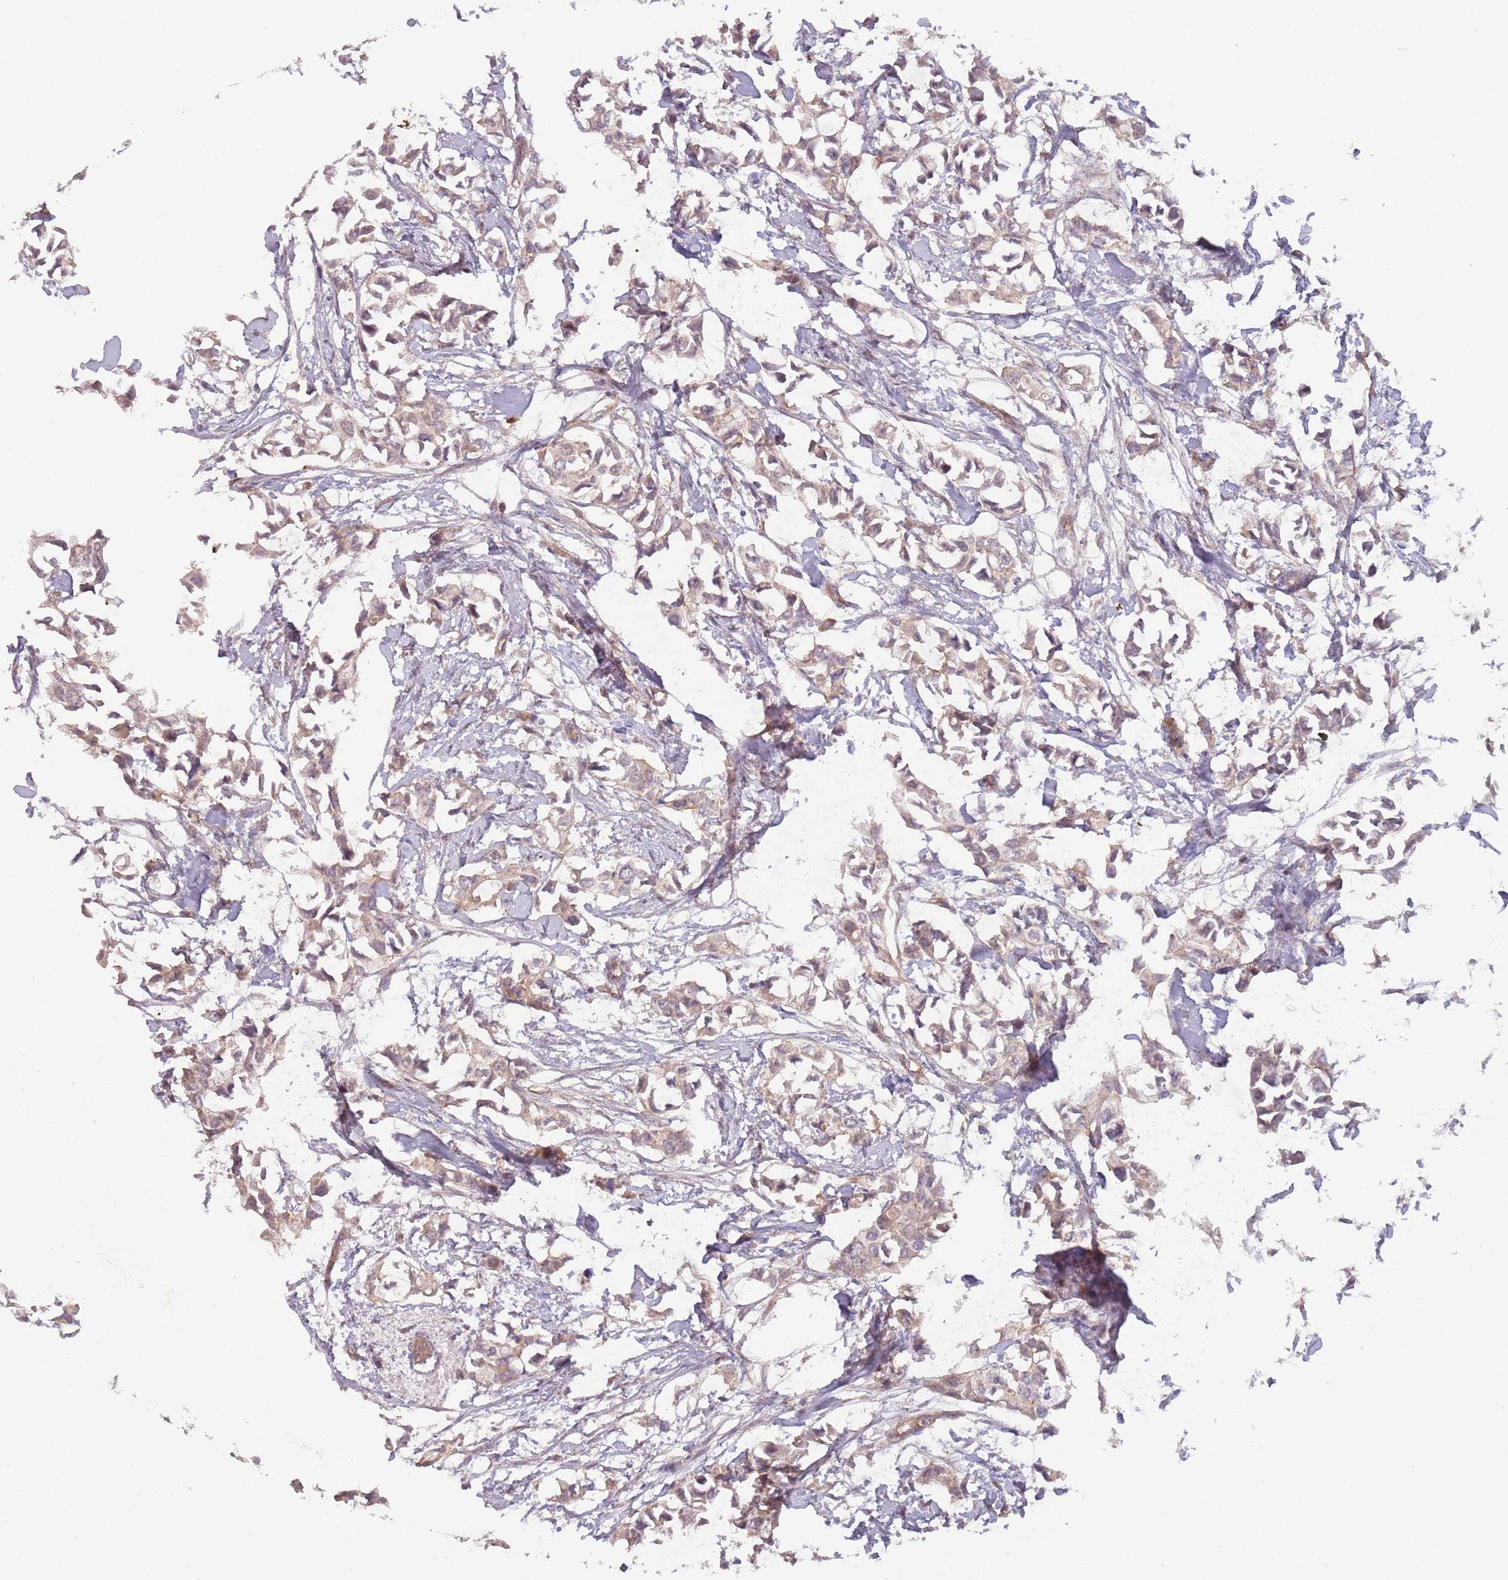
{"staining": {"intensity": "weak", "quantity": ">75%", "location": "cytoplasmic/membranous"}, "tissue": "breast cancer", "cell_type": "Tumor cells", "image_type": "cancer", "snomed": [{"axis": "morphology", "description": "Duct carcinoma"}, {"axis": "topography", "description": "Breast"}], "caption": "Immunohistochemical staining of breast invasive ductal carcinoma exhibits low levels of weak cytoplasmic/membranous protein positivity in approximately >75% of tumor cells. (DAB (3,3'-diaminobenzidine) = brown stain, brightfield microscopy at high magnification).", "gene": "SAV1", "patient": {"sex": "female", "age": 41}}